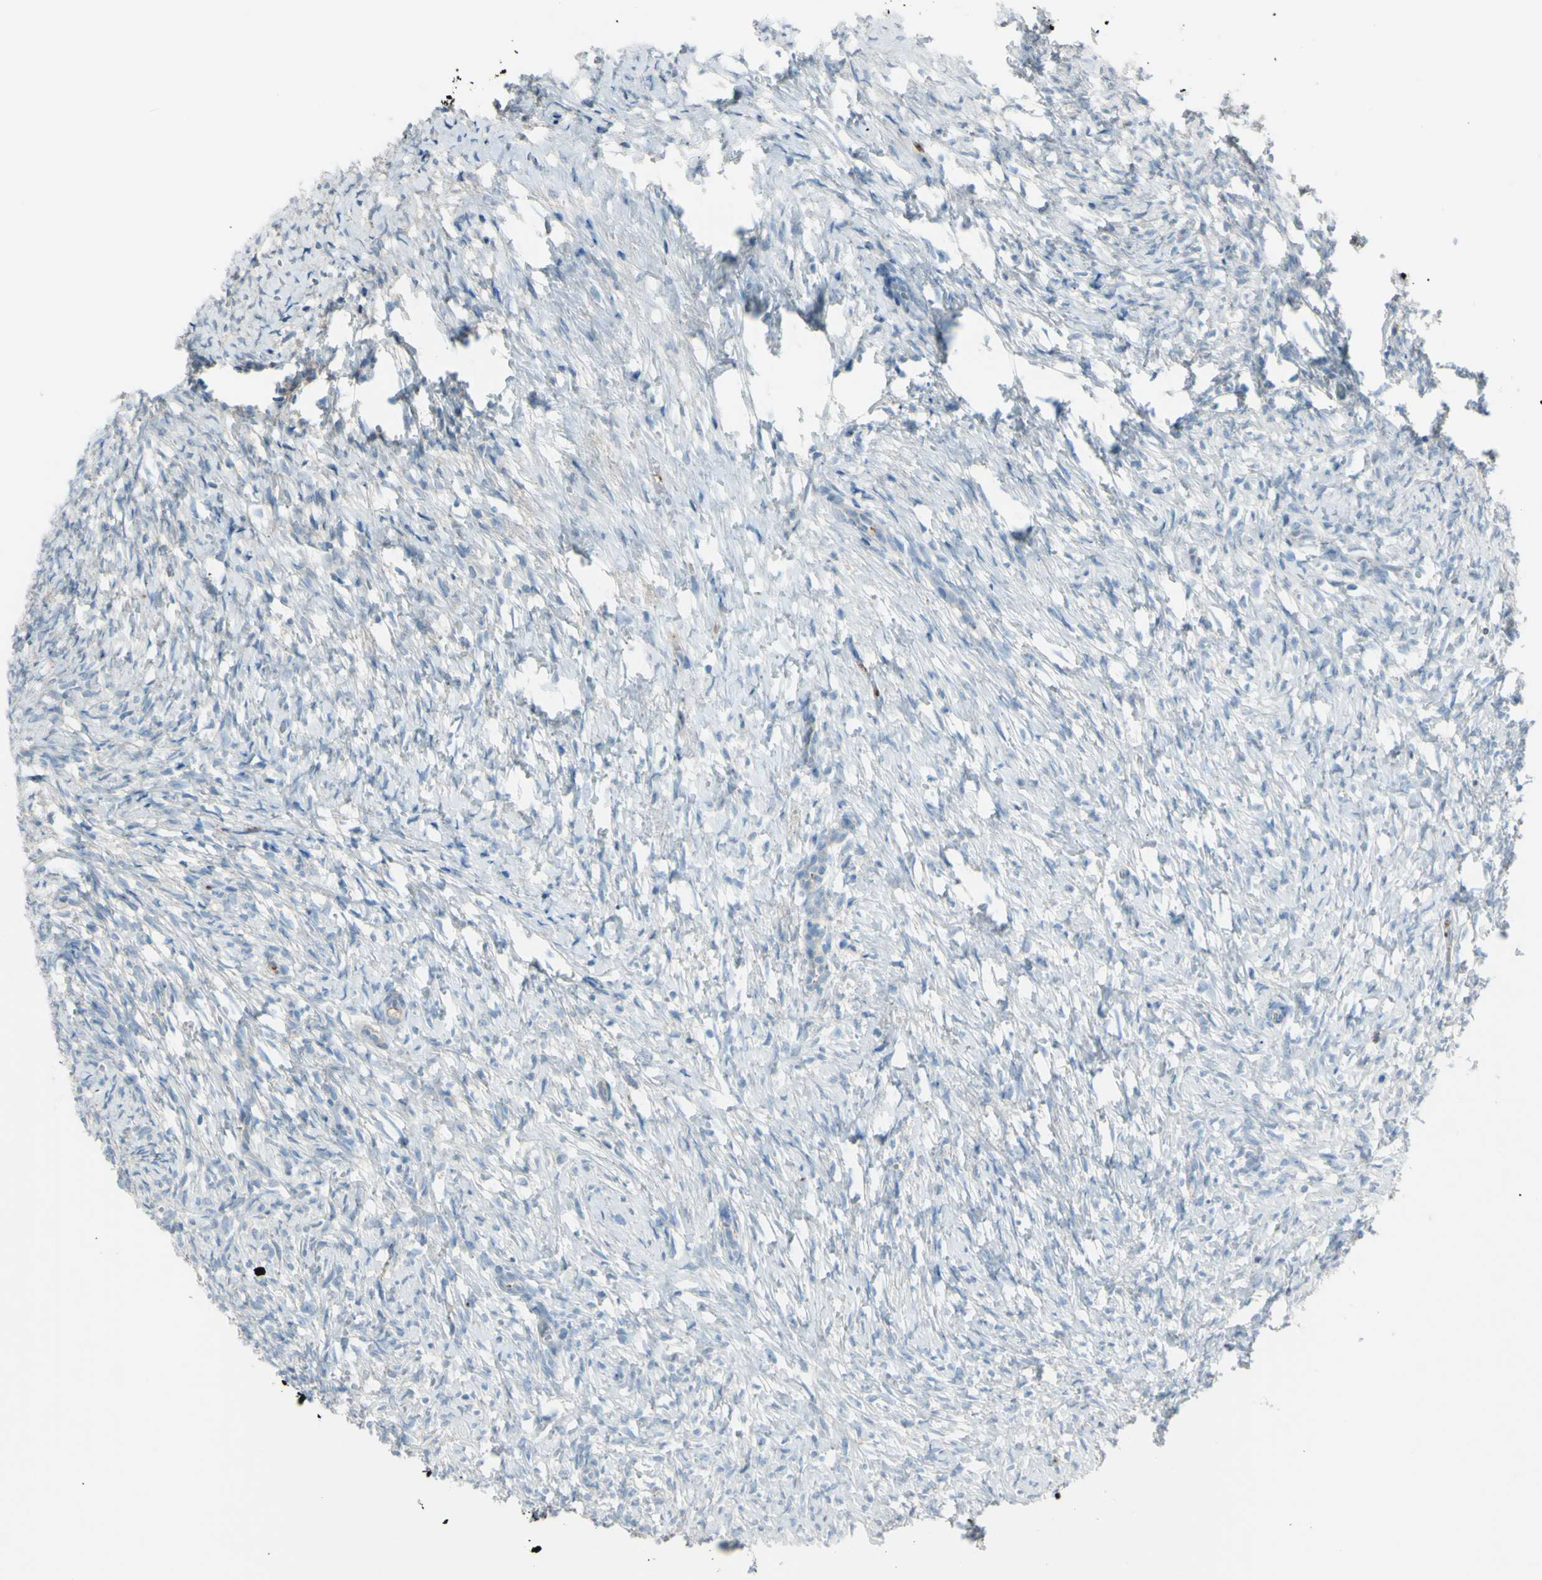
{"staining": {"intensity": "moderate", "quantity": ">75%", "location": "cytoplasmic/membranous"}, "tissue": "ovary", "cell_type": "Follicle cells", "image_type": "normal", "snomed": [{"axis": "morphology", "description": "Normal tissue, NOS"}, {"axis": "topography", "description": "Ovary"}], "caption": "Follicle cells exhibit medium levels of moderate cytoplasmic/membranous positivity in approximately >75% of cells in benign ovary.", "gene": "ATRN", "patient": {"sex": "female", "age": 35}}